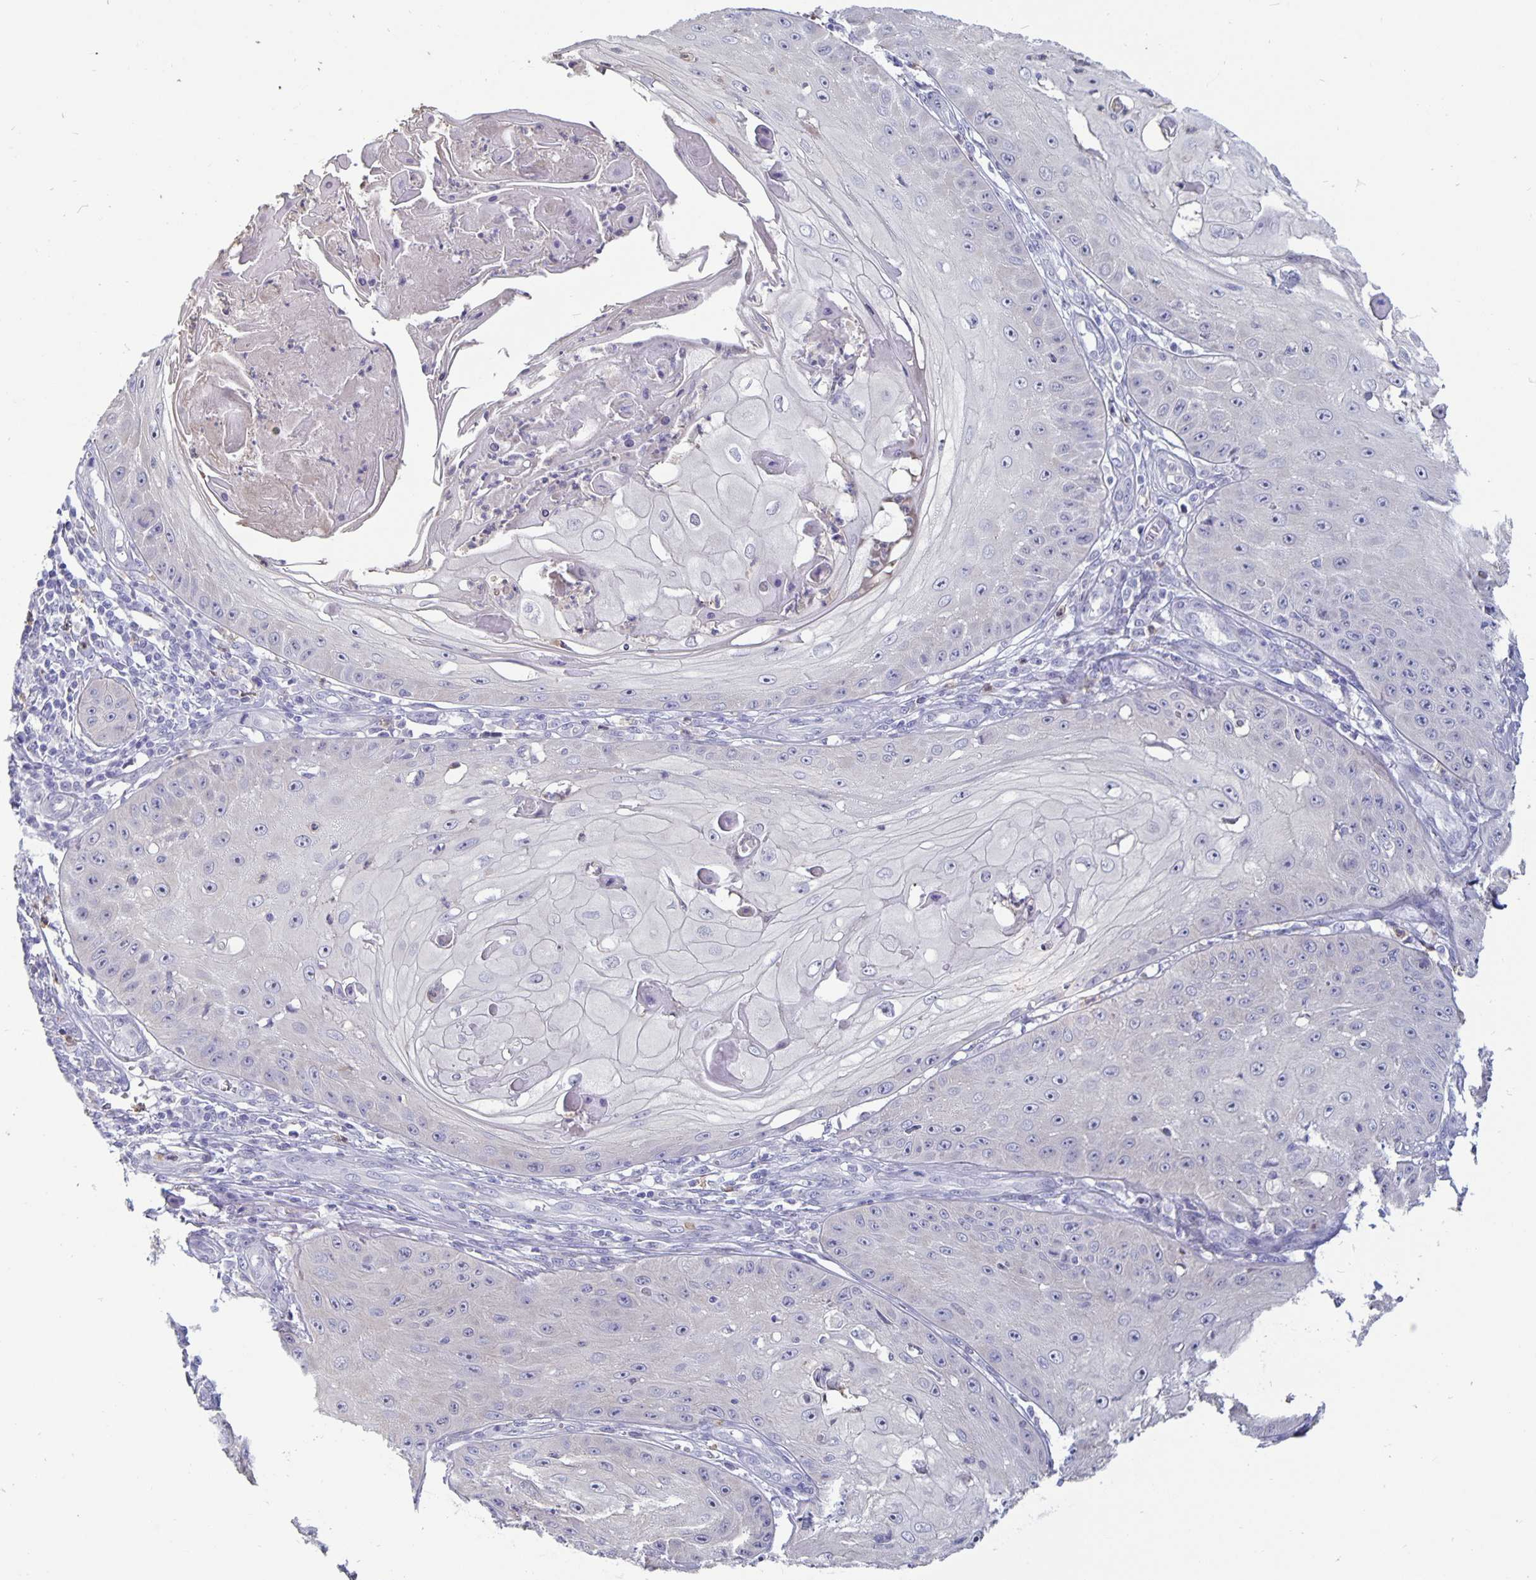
{"staining": {"intensity": "negative", "quantity": "none", "location": "none"}, "tissue": "skin cancer", "cell_type": "Tumor cells", "image_type": "cancer", "snomed": [{"axis": "morphology", "description": "Squamous cell carcinoma, NOS"}, {"axis": "topography", "description": "Skin"}], "caption": "This histopathology image is of squamous cell carcinoma (skin) stained with IHC to label a protein in brown with the nuclei are counter-stained blue. There is no expression in tumor cells.", "gene": "PLCB3", "patient": {"sex": "male", "age": 70}}